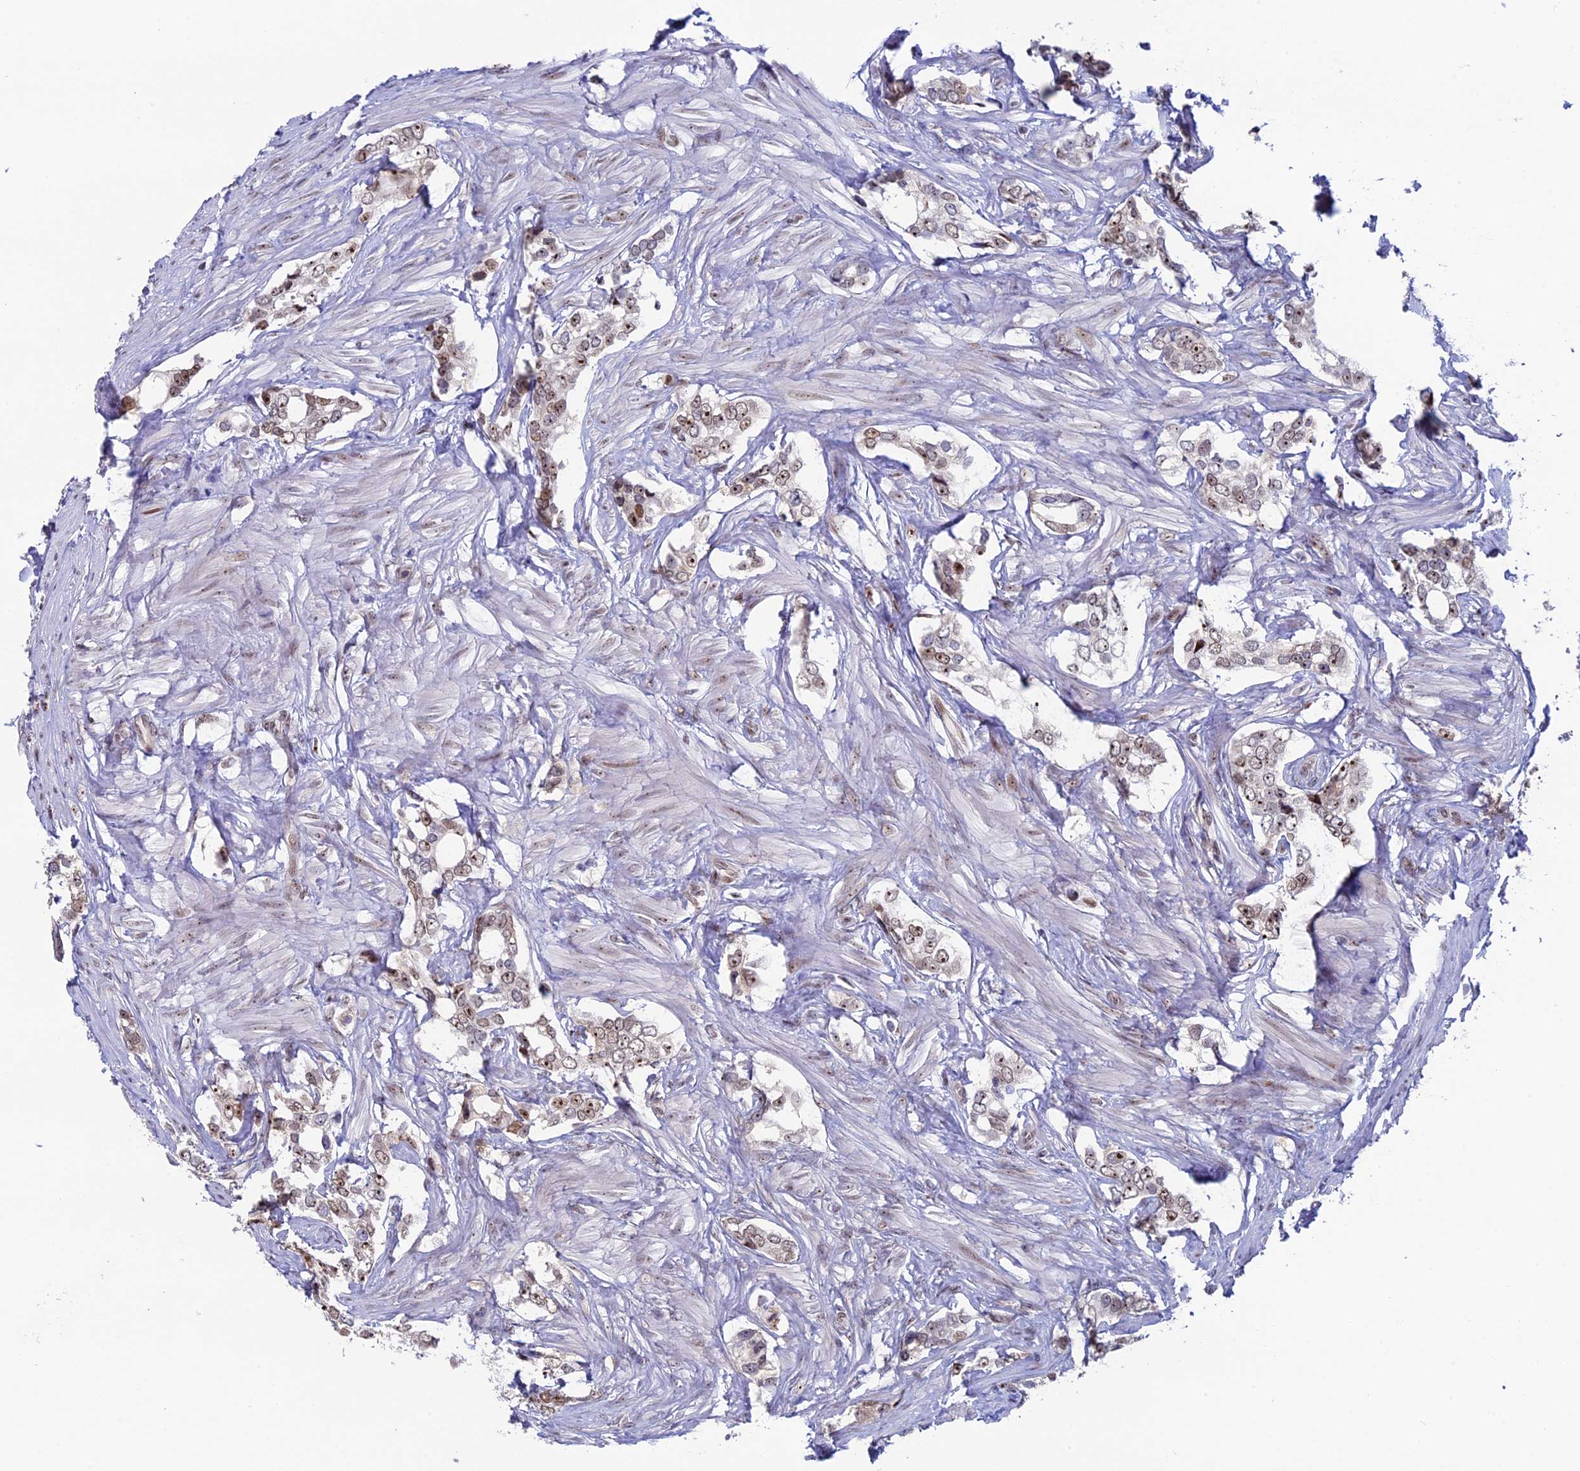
{"staining": {"intensity": "weak", "quantity": ">75%", "location": "nuclear"}, "tissue": "prostate cancer", "cell_type": "Tumor cells", "image_type": "cancer", "snomed": [{"axis": "morphology", "description": "Adenocarcinoma, High grade"}, {"axis": "topography", "description": "Prostate"}], "caption": "A histopathology image of human prostate cancer (adenocarcinoma (high-grade)) stained for a protein reveals weak nuclear brown staining in tumor cells. (DAB IHC, brown staining for protein, blue staining for nuclei).", "gene": "CCDC86", "patient": {"sex": "male", "age": 66}}